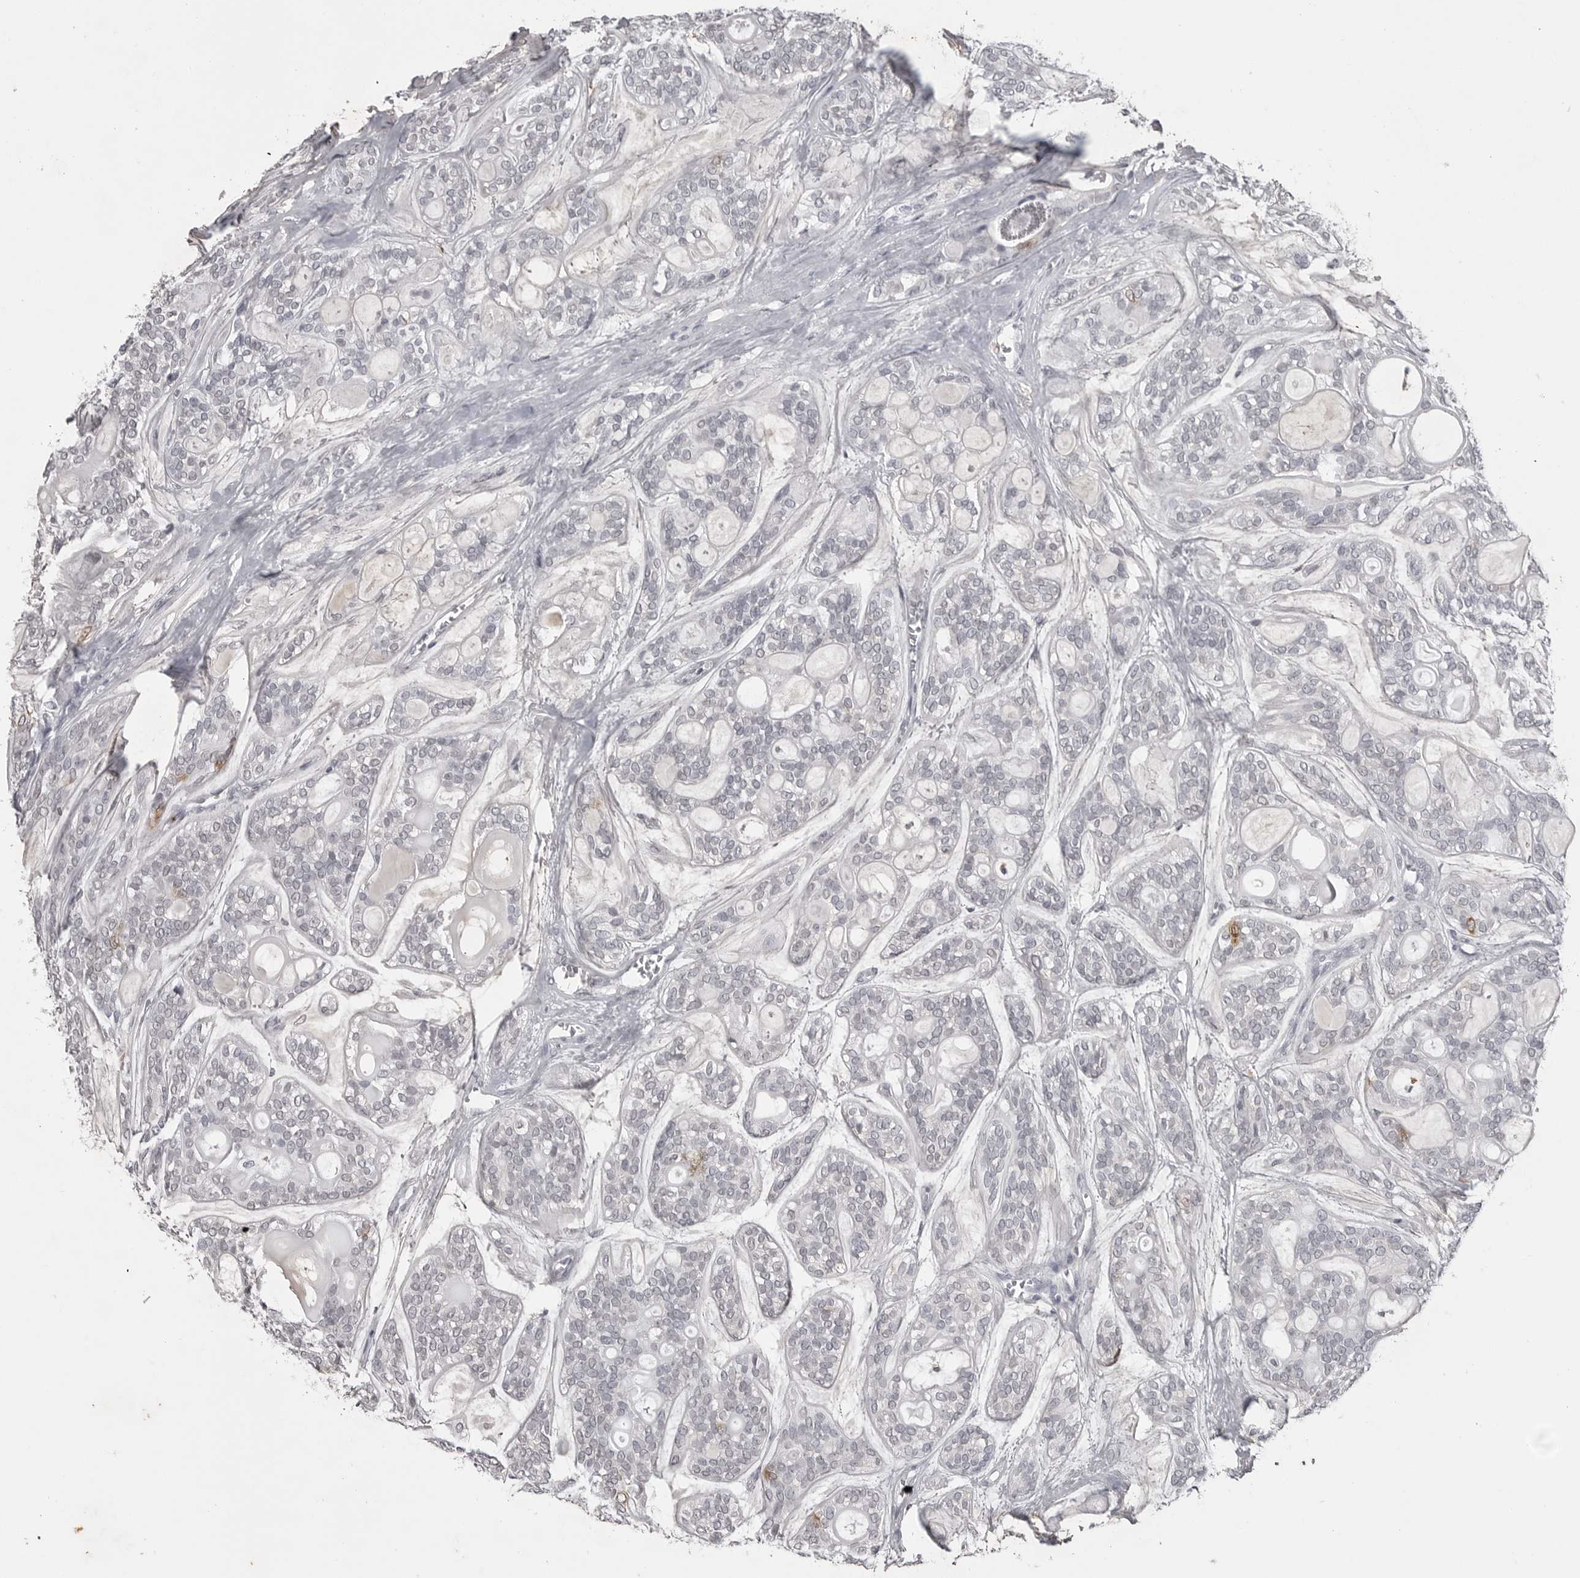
{"staining": {"intensity": "weak", "quantity": "<25%", "location": "cytoplasmic/membranous"}, "tissue": "head and neck cancer", "cell_type": "Tumor cells", "image_type": "cancer", "snomed": [{"axis": "morphology", "description": "Adenocarcinoma, NOS"}, {"axis": "topography", "description": "Head-Neck"}], "caption": "This photomicrograph is of head and neck cancer stained with IHC to label a protein in brown with the nuclei are counter-stained blue. There is no positivity in tumor cells. (DAB immunohistochemistry (IHC), high magnification).", "gene": "RRM1", "patient": {"sex": "male", "age": 66}}